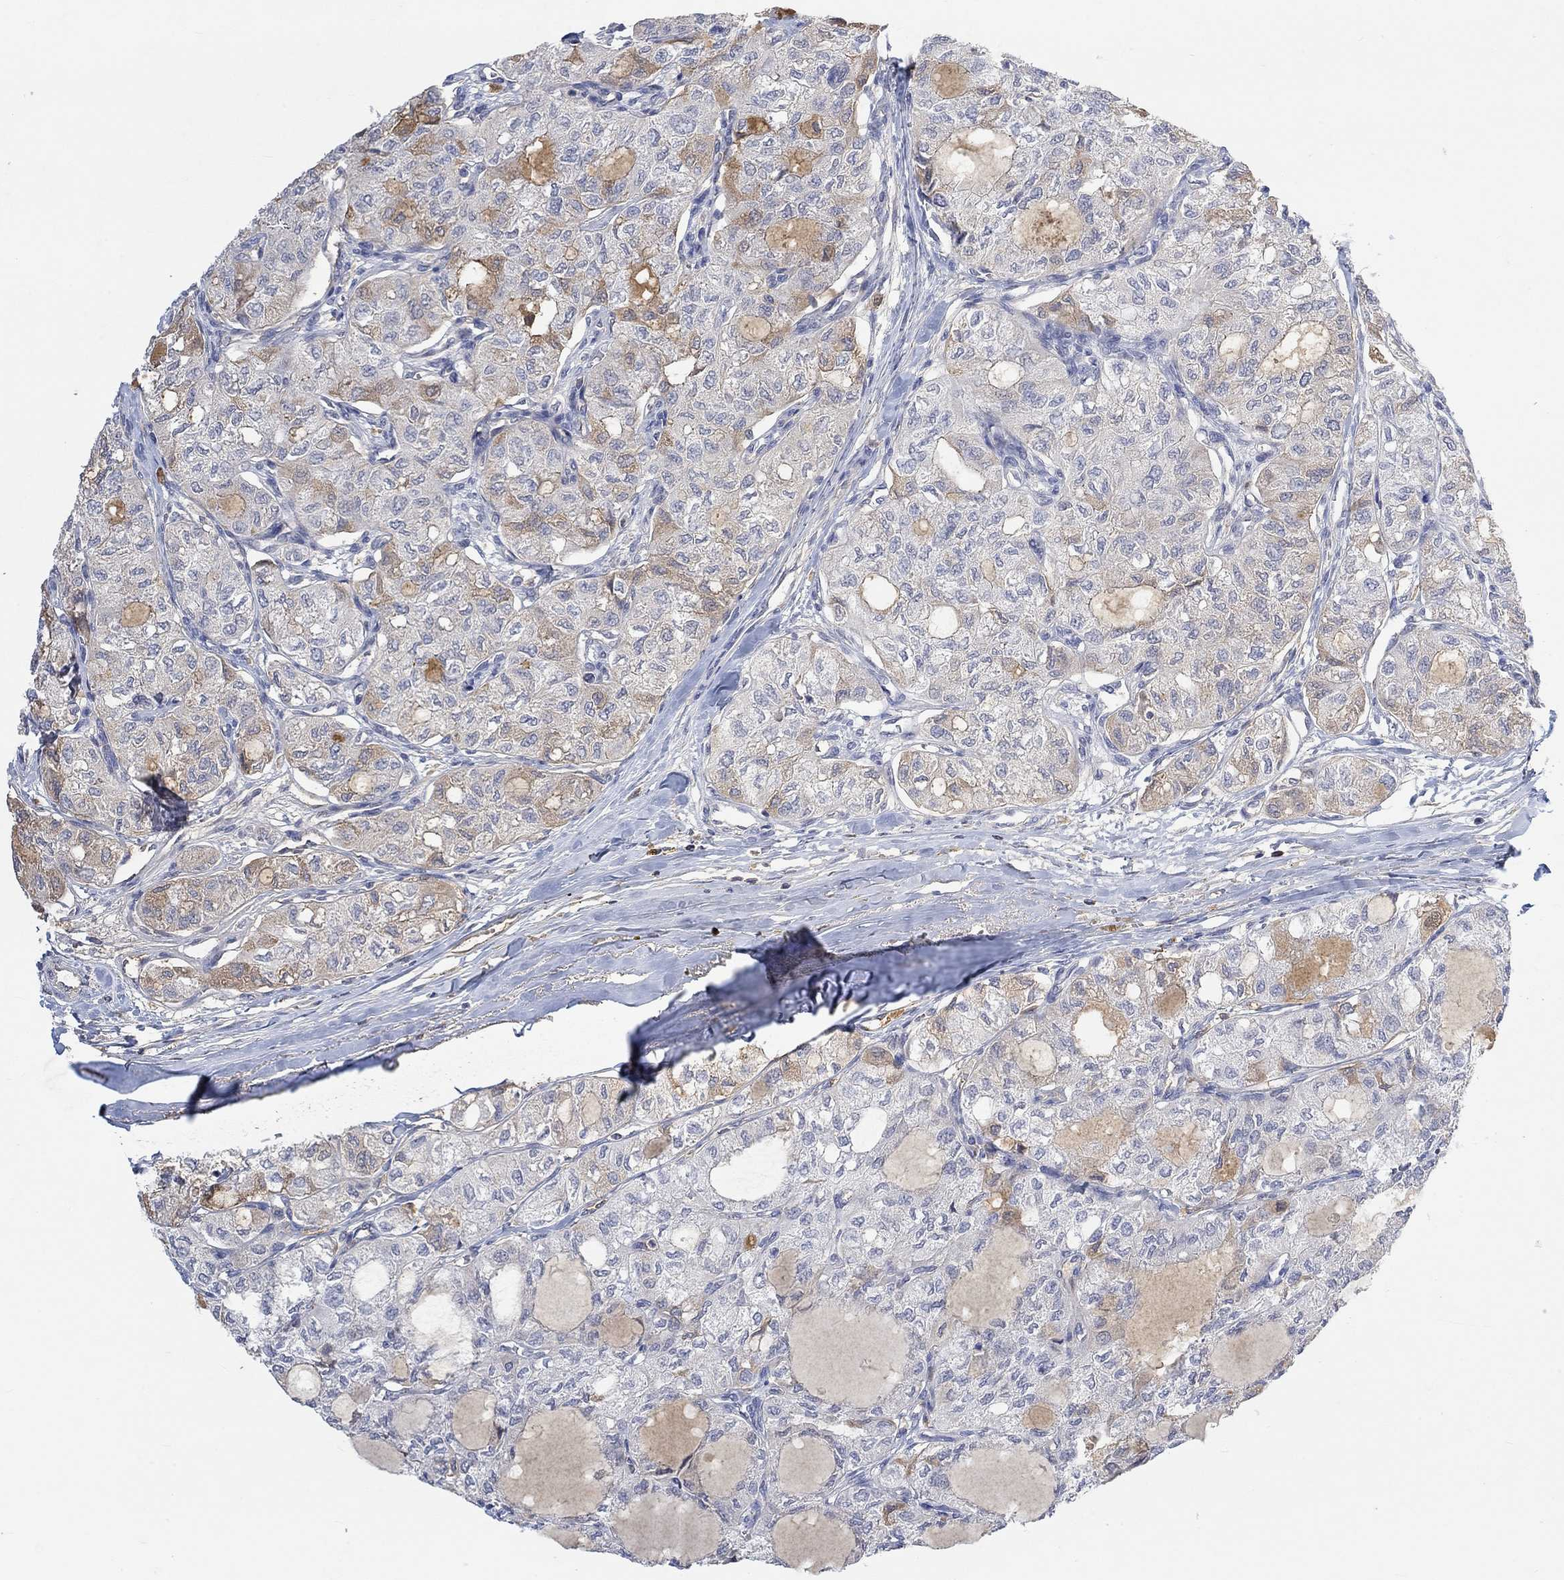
{"staining": {"intensity": "moderate", "quantity": "<25%", "location": "cytoplasmic/membranous"}, "tissue": "thyroid cancer", "cell_type": "Tumor cells", "image_type": "cancer", "snomed": [{"axis": "morphology", "description": "Follicular adenoma carcinoma, NOS"}, {"axis": "topography", "description": "Thyroid gland"}], "caption": "Immunohistochemistry (DAB (3,3'-diaminobenzidine)) staining of follicular adenoma carcinoma (thyroid) demonstrates moderate cytoplasmic/membranous protein staining in approximately <25% of tumor cells.", "gene": "MSTN", "patient": {"sex": "male", "age": 75}}